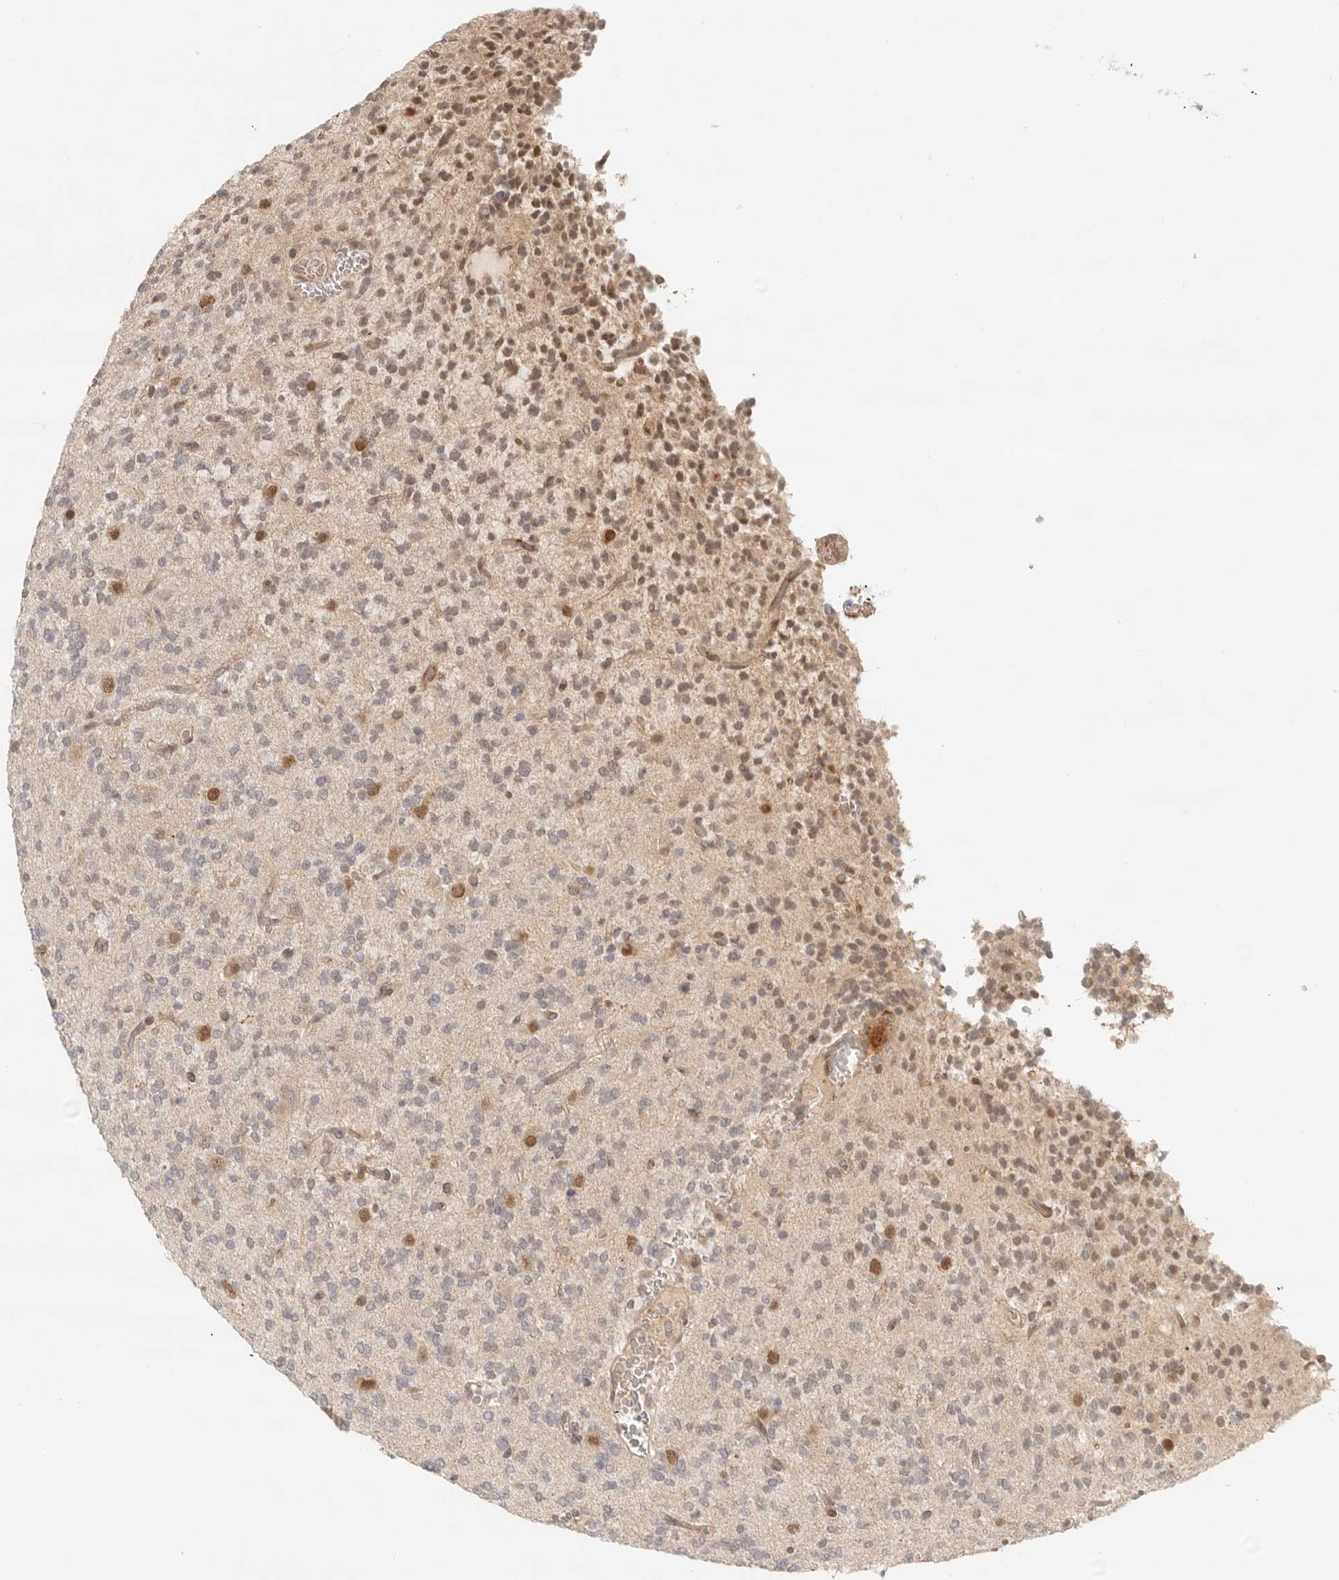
{"staining": {"intensity": "weak", "quantity": "<25%", "location": "nuclear"}, "tissue": "glioma", "cell_type": "Tumor cells", "image_type": "cancer", "snomed": [{"axis": "morphology", "description": "Glioma, malignant, Low grade"}, {"axis": "topography", "description": "Brain"}], "caption": "The micrograph exhibits no staining of tumor cells in glioma.", "gene": "AHDC1", "patient": {"sex": "male", "age": 38}}